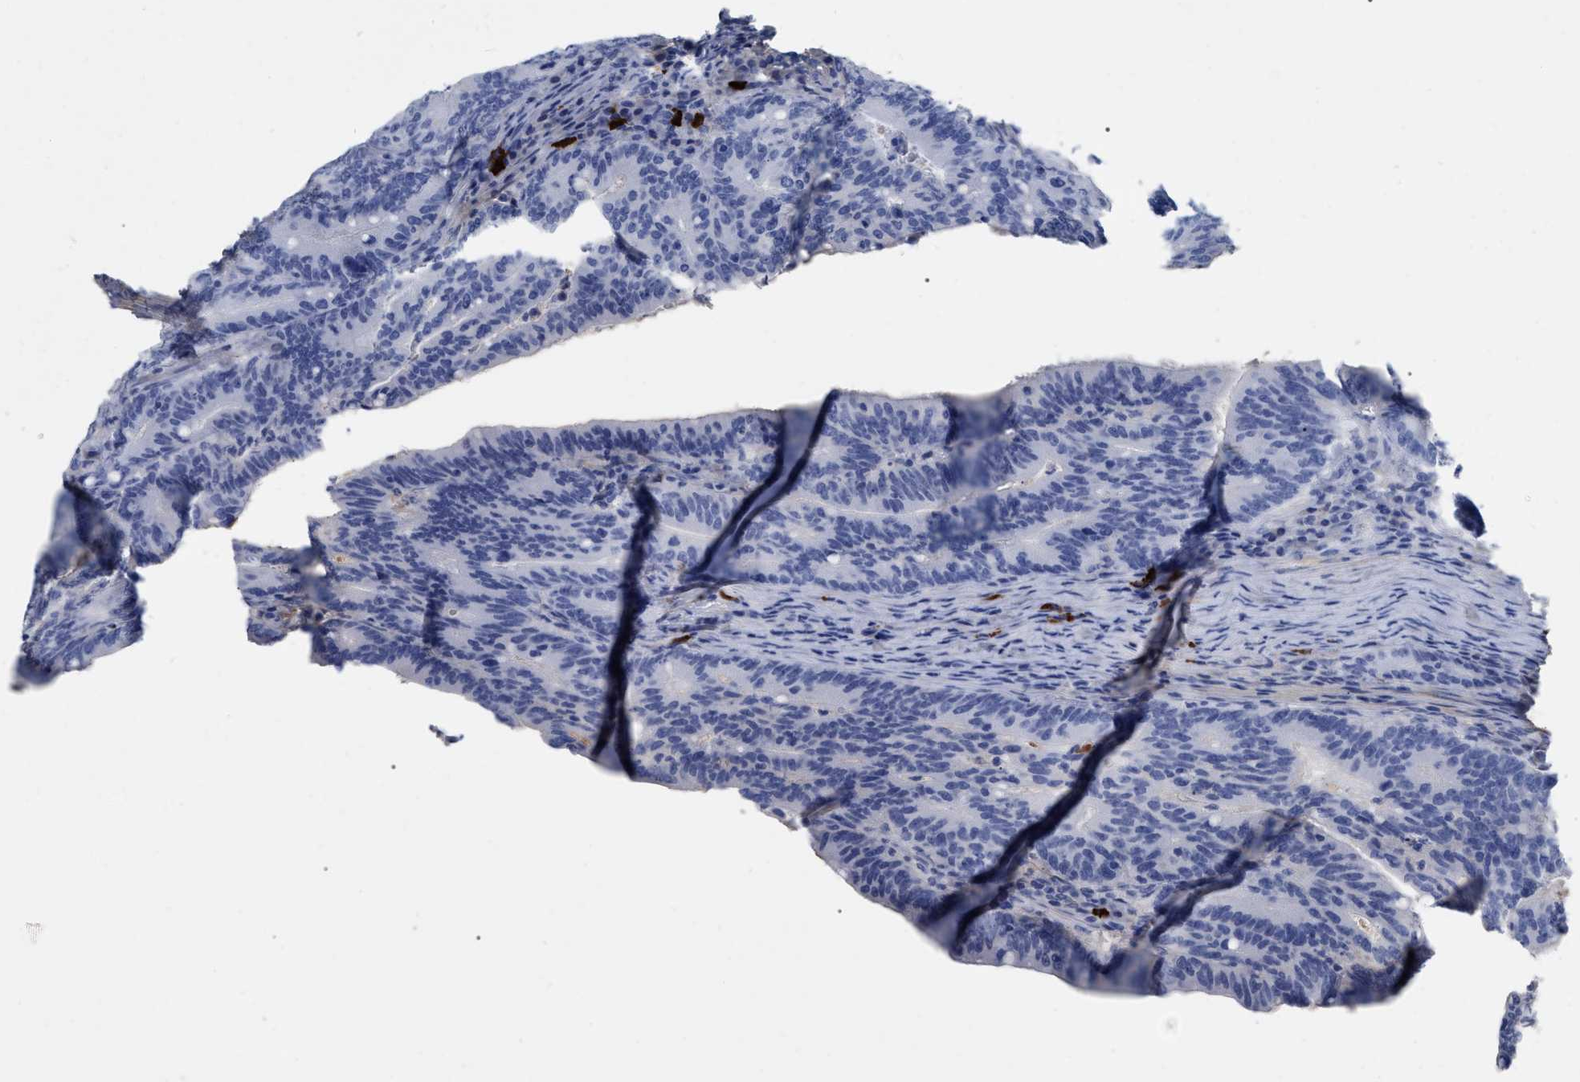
{"staining": {"intensity": "negative", "quantity": "none", "location": "none"}, "tissue": "colorectal cancer", "cell_type": "Tumor cells", "image_type": "cancer", "snomed": [{"axis": "morphology", "description": "Adenocarcinoma, NOS"}, {"axis": "topography", "description": "Colon"}], "caption": "A high-resolution photomicrograph shows IHC staining of colorectal cancer (adenocarcinoma), which reveals no significant staining in tumor cells.", "gene": "IGHV5-51", "patient": {"sex": "female", "age": 66}}